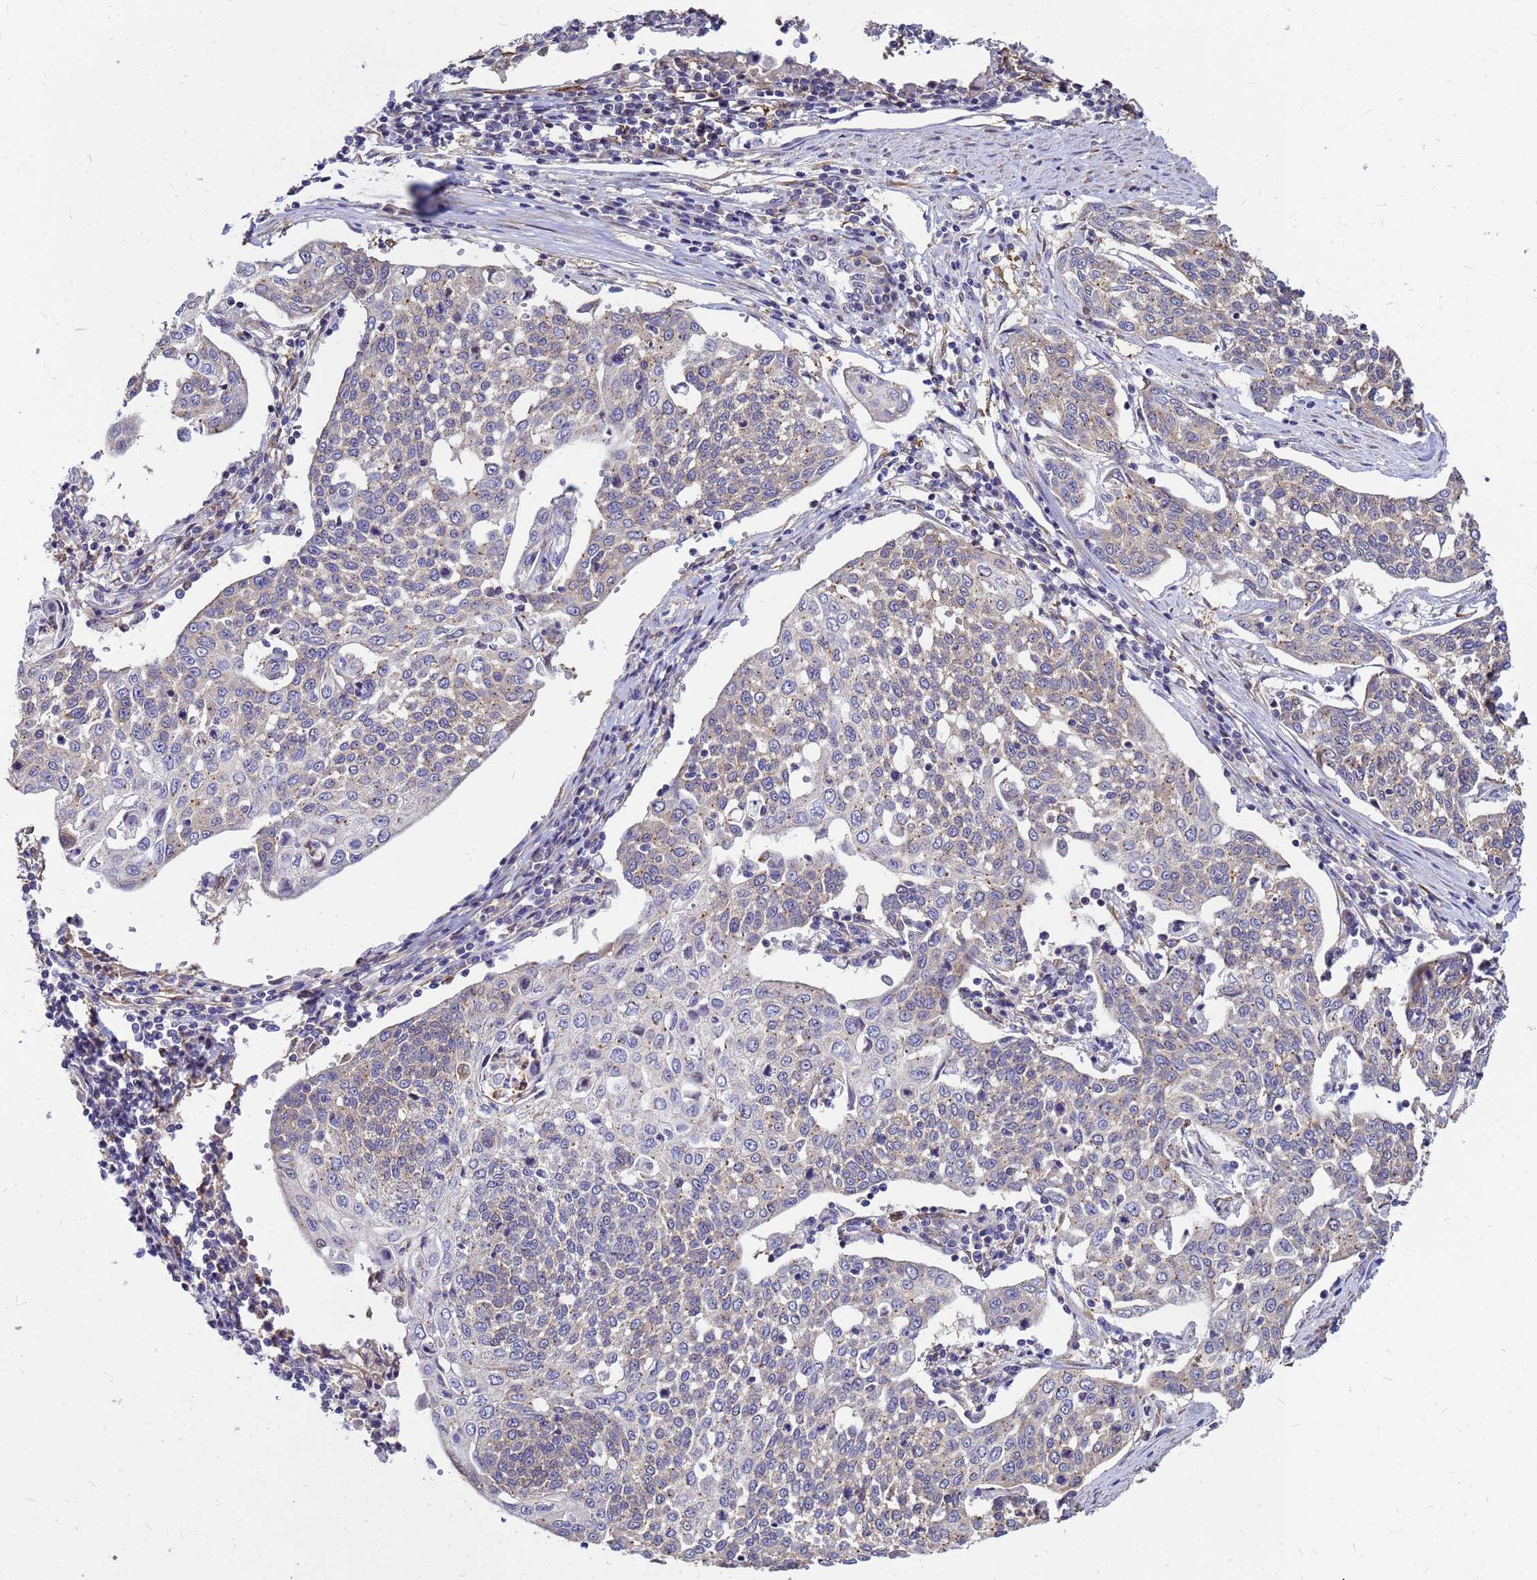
{"staining": {"intensity": "weak", "quantity": "25%-75%", "location": "cytoplasmic/membranous"}, "tissue": "cervical cancer", "cell_type": "Tumor cells", "image_type": "cancer", "snomed": [{"axis": "morphology", "description": "Squamous cell carcinoma, NOS"}, {"axis": "topography", "description": "Cervix"}], "caption": "Immunohistochemical staining of cervical cancer (squamous cell carcinoma) reveals weak cytoplasmic/membranous protein staining in approximately 25%-75% of tumor cells.", "gene": "MOB2", "patient": {"sex": "female", "age": 34}}